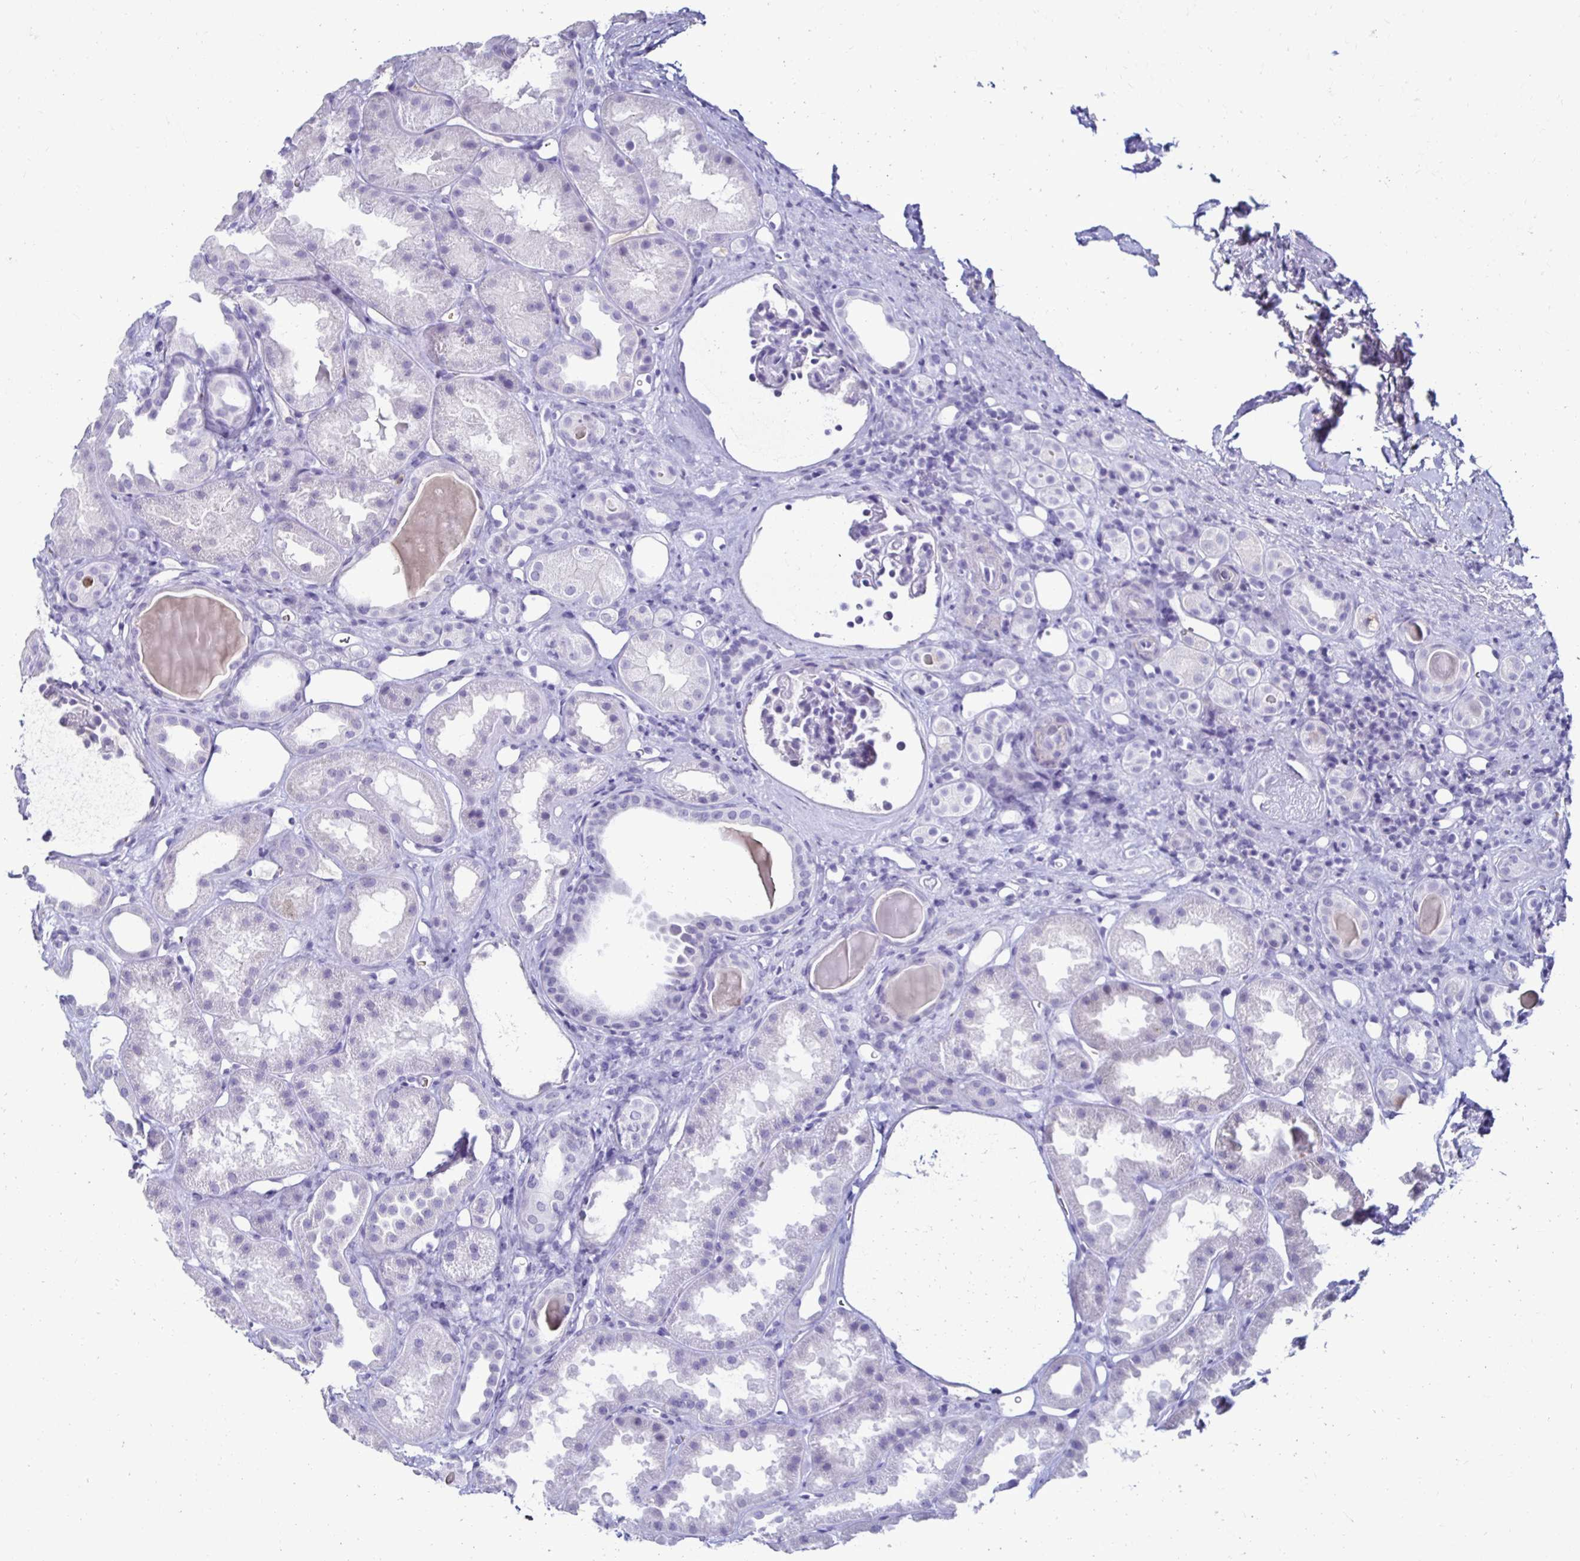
{"staining": {"intensity": "negative", "quantity": "none", "location": "none"}, "tissue": "kidney", "cell_type": "Cells in glomeruli", "image_type": "normal", "snomed": [{"axis": "morphology", "description": "Normal tissue, NOS"}, {"axis": "topography", "description": "Kidney"}], "caption": "Protein analysis of benign kidney displays no significant positivity in cells in glomeruli. The staining is performed using DAB brown chromogen with nuclei counter-stained in using hematoxylin.", "gene": "RHBDL3", "patient": {"sex": "male", "age": 61}}